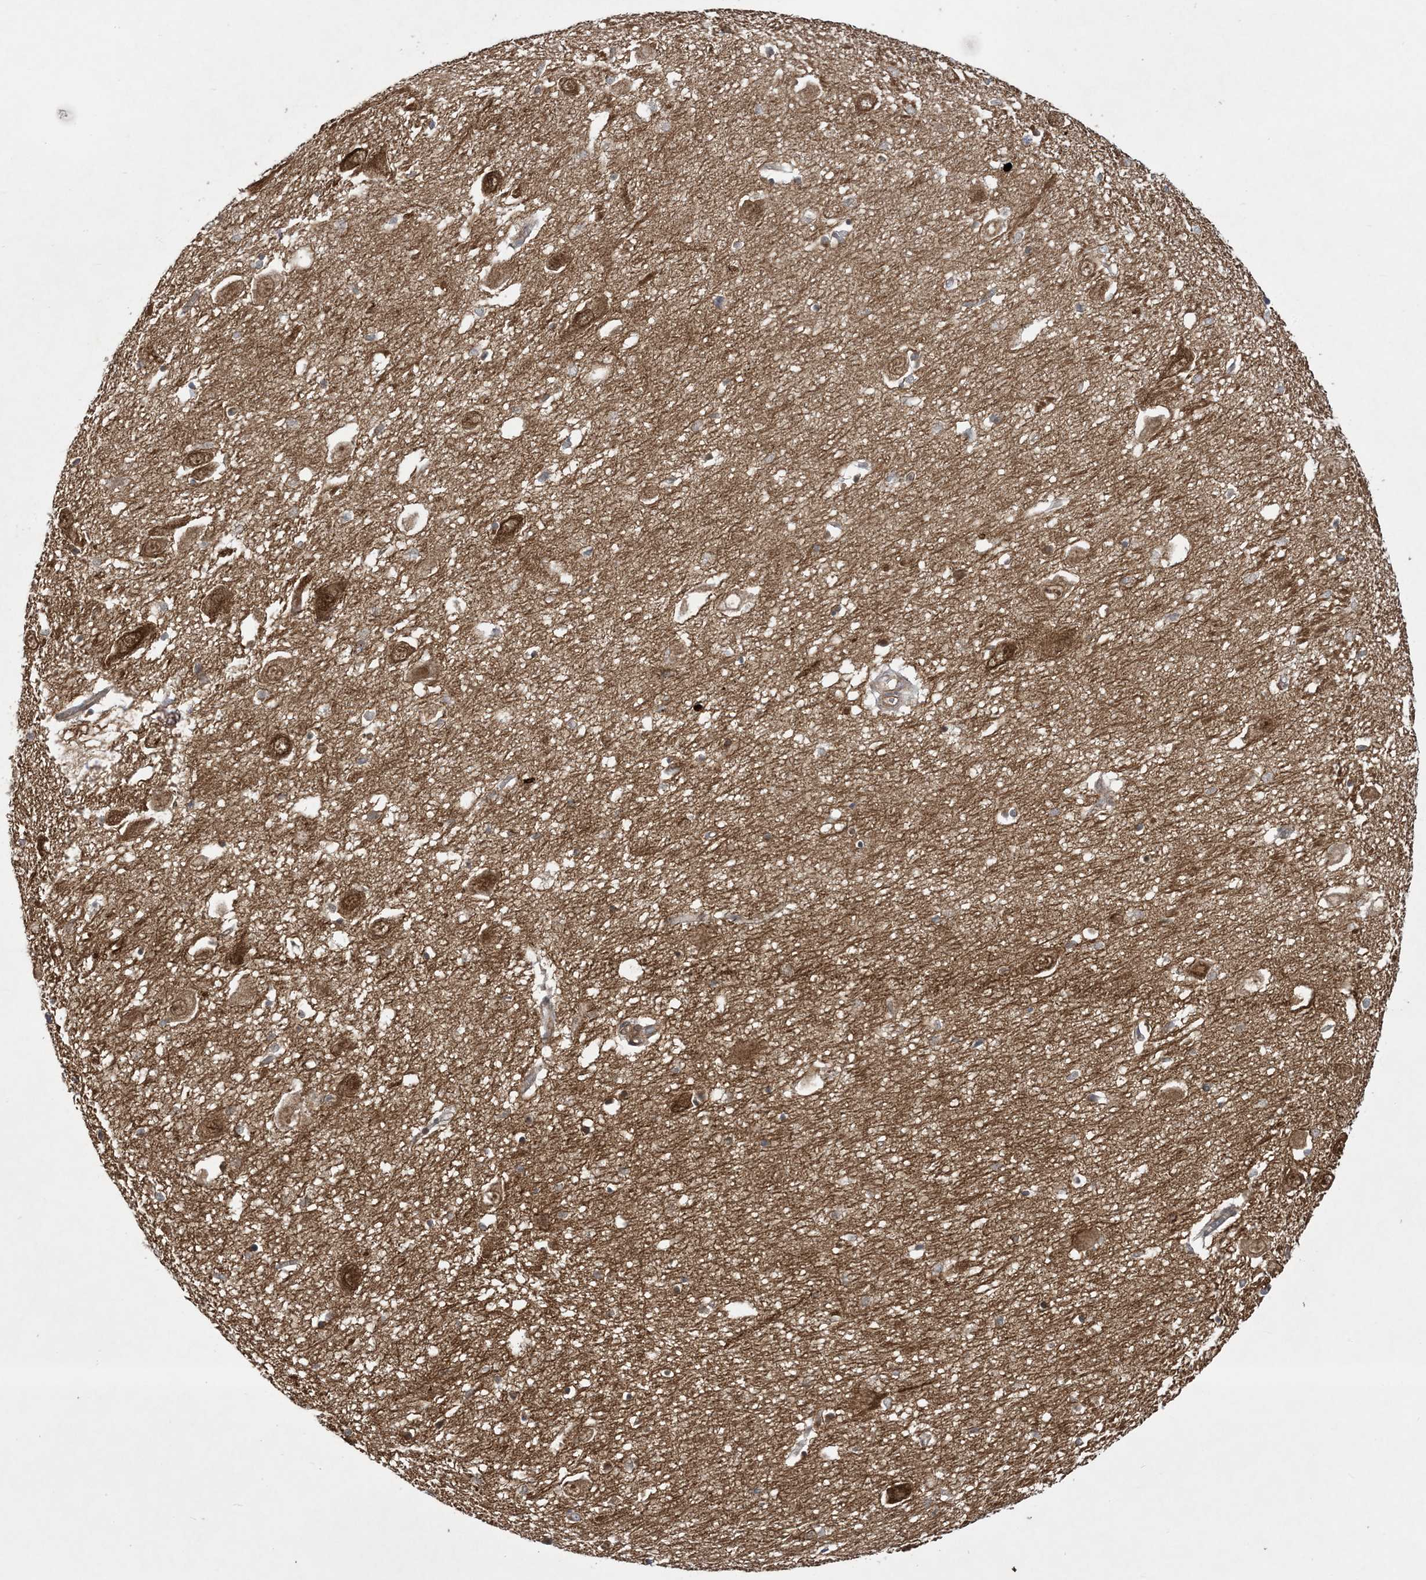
{"staining": {"intensity": "weak", "quantity": "25%-75%", "location": "cytoplasmic/membranous"}, "tissue": "hippocampus", "cell_type": "Glial cells", "image_type": "normal", "snomed": [{"axis": "morphology", "description": "Normal tissue, NOS"}, {"axis": "topography", "description": "Hippocampus"}], "caption": "The micrograph displays a brown stain indicating the presence of a protein in the cytoplasmic/membranous of glial cells in hippocampus.", "gene": "SOGA3", "patient": {"sex": "female", "age": 64}}